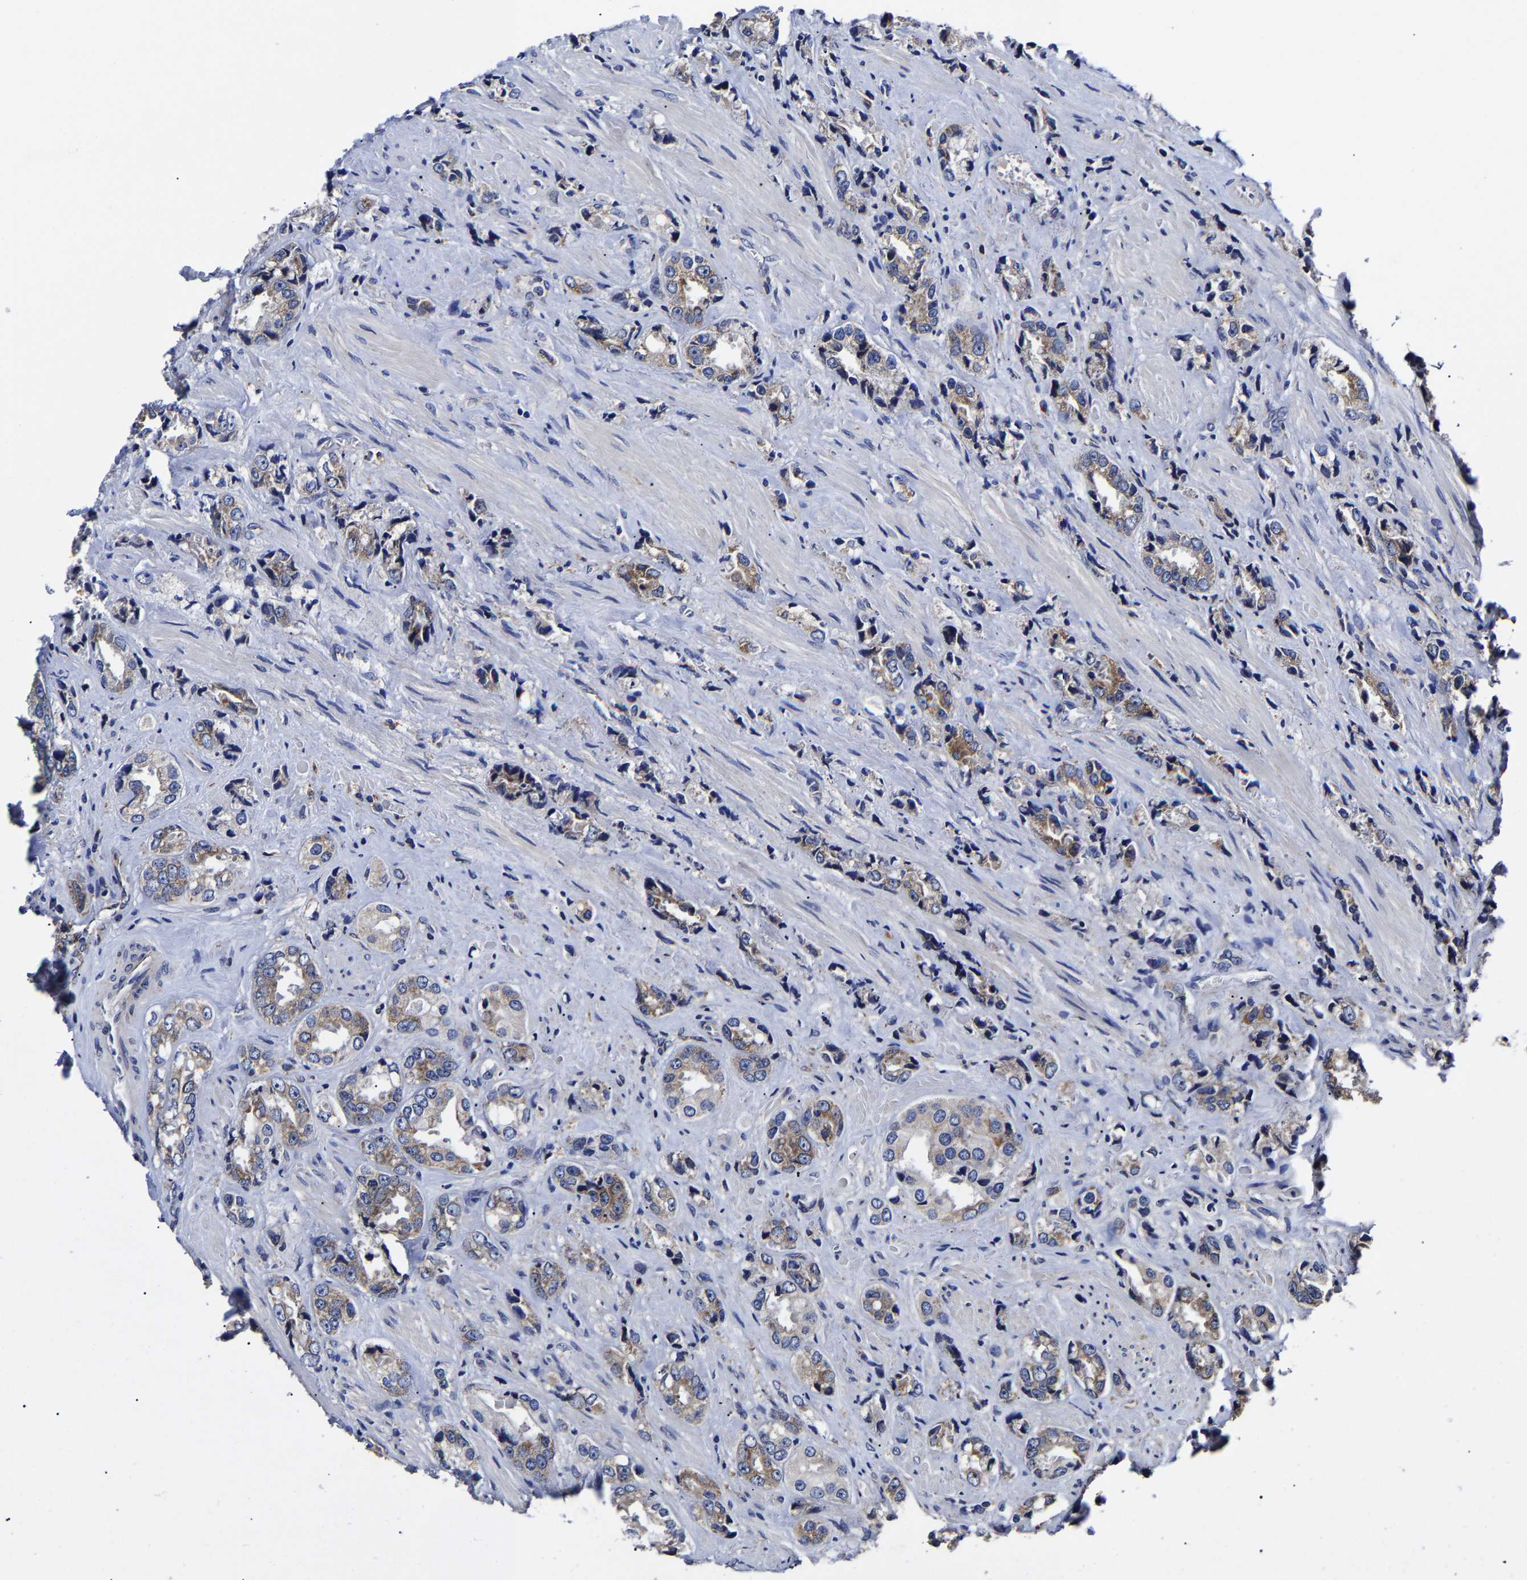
{"staining": {"intensity": "moderate", "quantity": ">75%", "location": "cytoplasmic/membranous"}, "tissue": "prostate cancer", "cell_type": "Tumor cells", "image_type": "cancer", "snomed": [{"axis": "morphology", "description": "Adenocarcinoma, High grade"}, {"axis": "topography", "description": "Prostate"}], "caption": "This micrograph shows immunohistochemistry (IHC) staining of human high-grade adenocarcinoma (prostate), with medium moderate cytoplasmic/membranous staining in approximately >75% of tumor cells.", "gene": "AASS", "patient": {"sex": "male", "age": 61}}